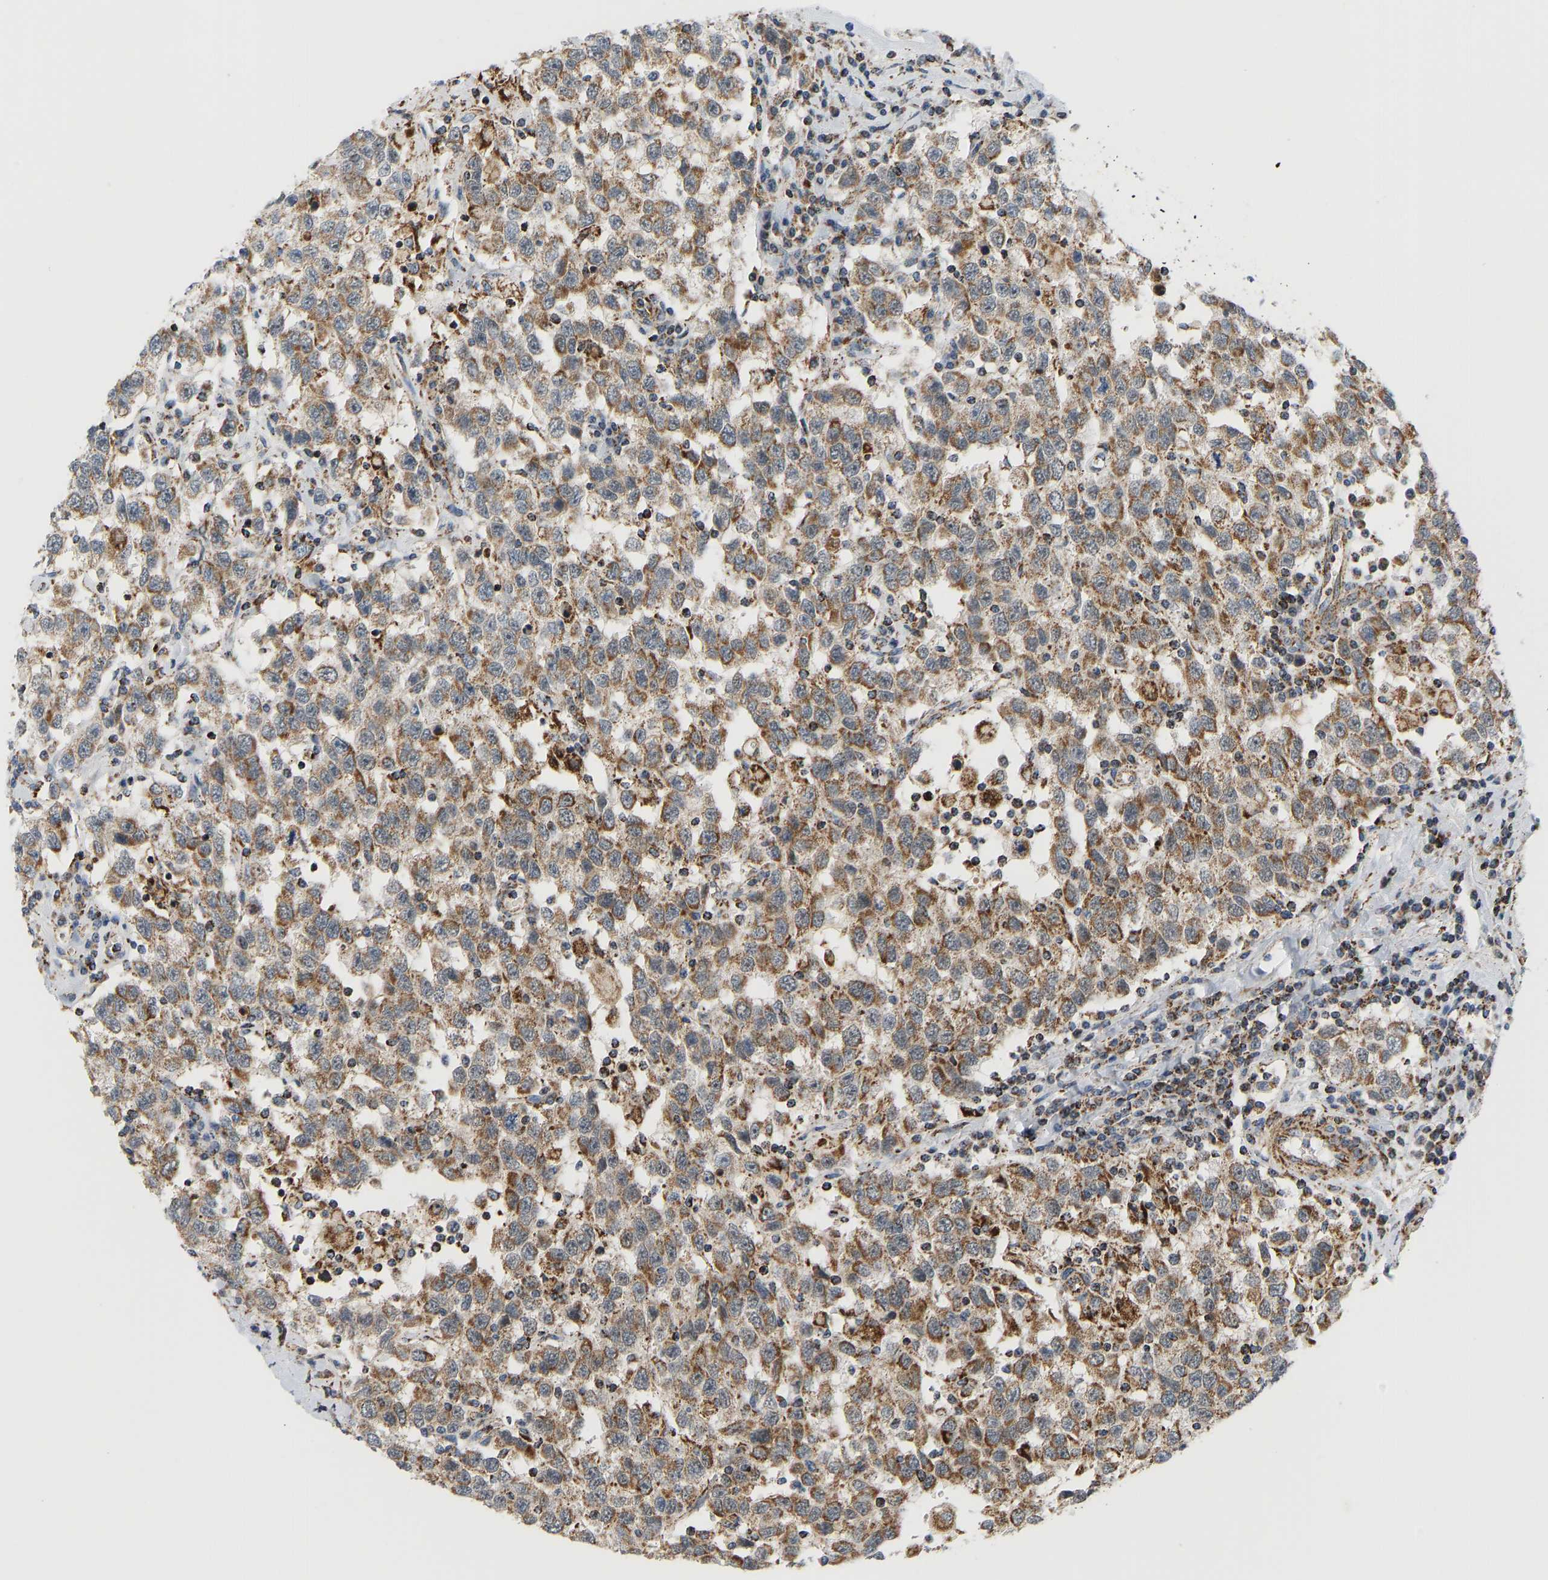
{"staining": {"intensity": "moderate", "quantity": ">75%", "location": "cytoplasmic/membranous"}, "tissue": "testis cancer", "cell_type": "Tumor cells", "image_type": "cancer", "snomed": [{"axis": "morphology", "description": "Seminoma, NOS"}, {"axis": "topography", "description": "Testis"}], "caption": "Human seminoma (testis) stained with a protein marker shows moderate staining in tumor cells.", "gene": "GPSM2", "patient": {"sex": "male", "age": 41}}